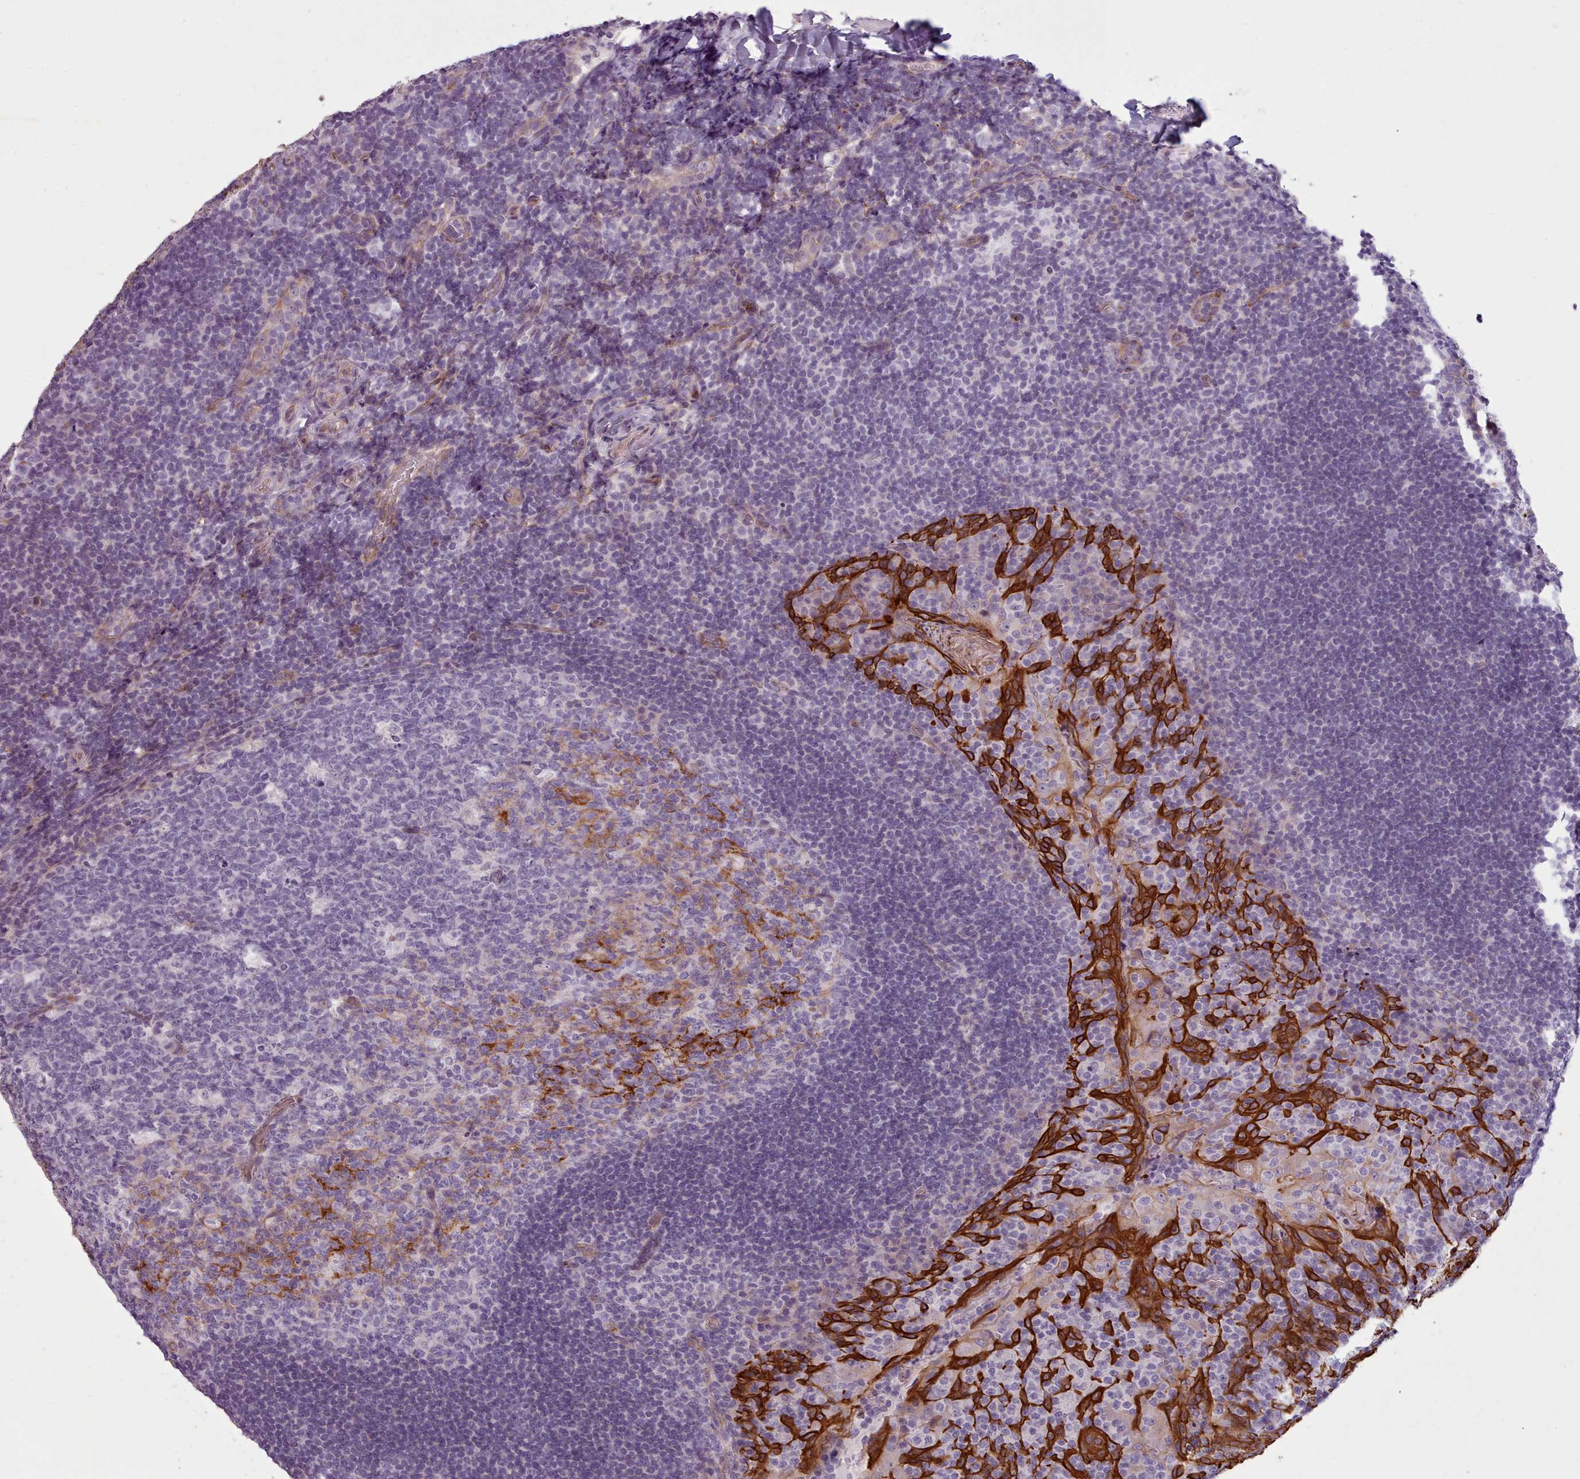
{"staining": {"intensity": "weak", "quantity": "<25%", "location": "cytoplasmic/membranous"}, "tissue": "tonsil", "cell_type": "Germinal center cells", "image_type": "normal", "snomed": [{"axis": "morphology", "description": "Normal tissue, NOS"}, {"axis": "topography", "description": "Tonsil"}], "caption": "A micrograph of human tonsil is negative for staining in germinal center cells. (DAB (3,3'-diaminobenzidine) immunohistochemistry with hematoxylin counter stain).", "gene": "PLD4", "patient": {"sex": "male", "age": 17}}